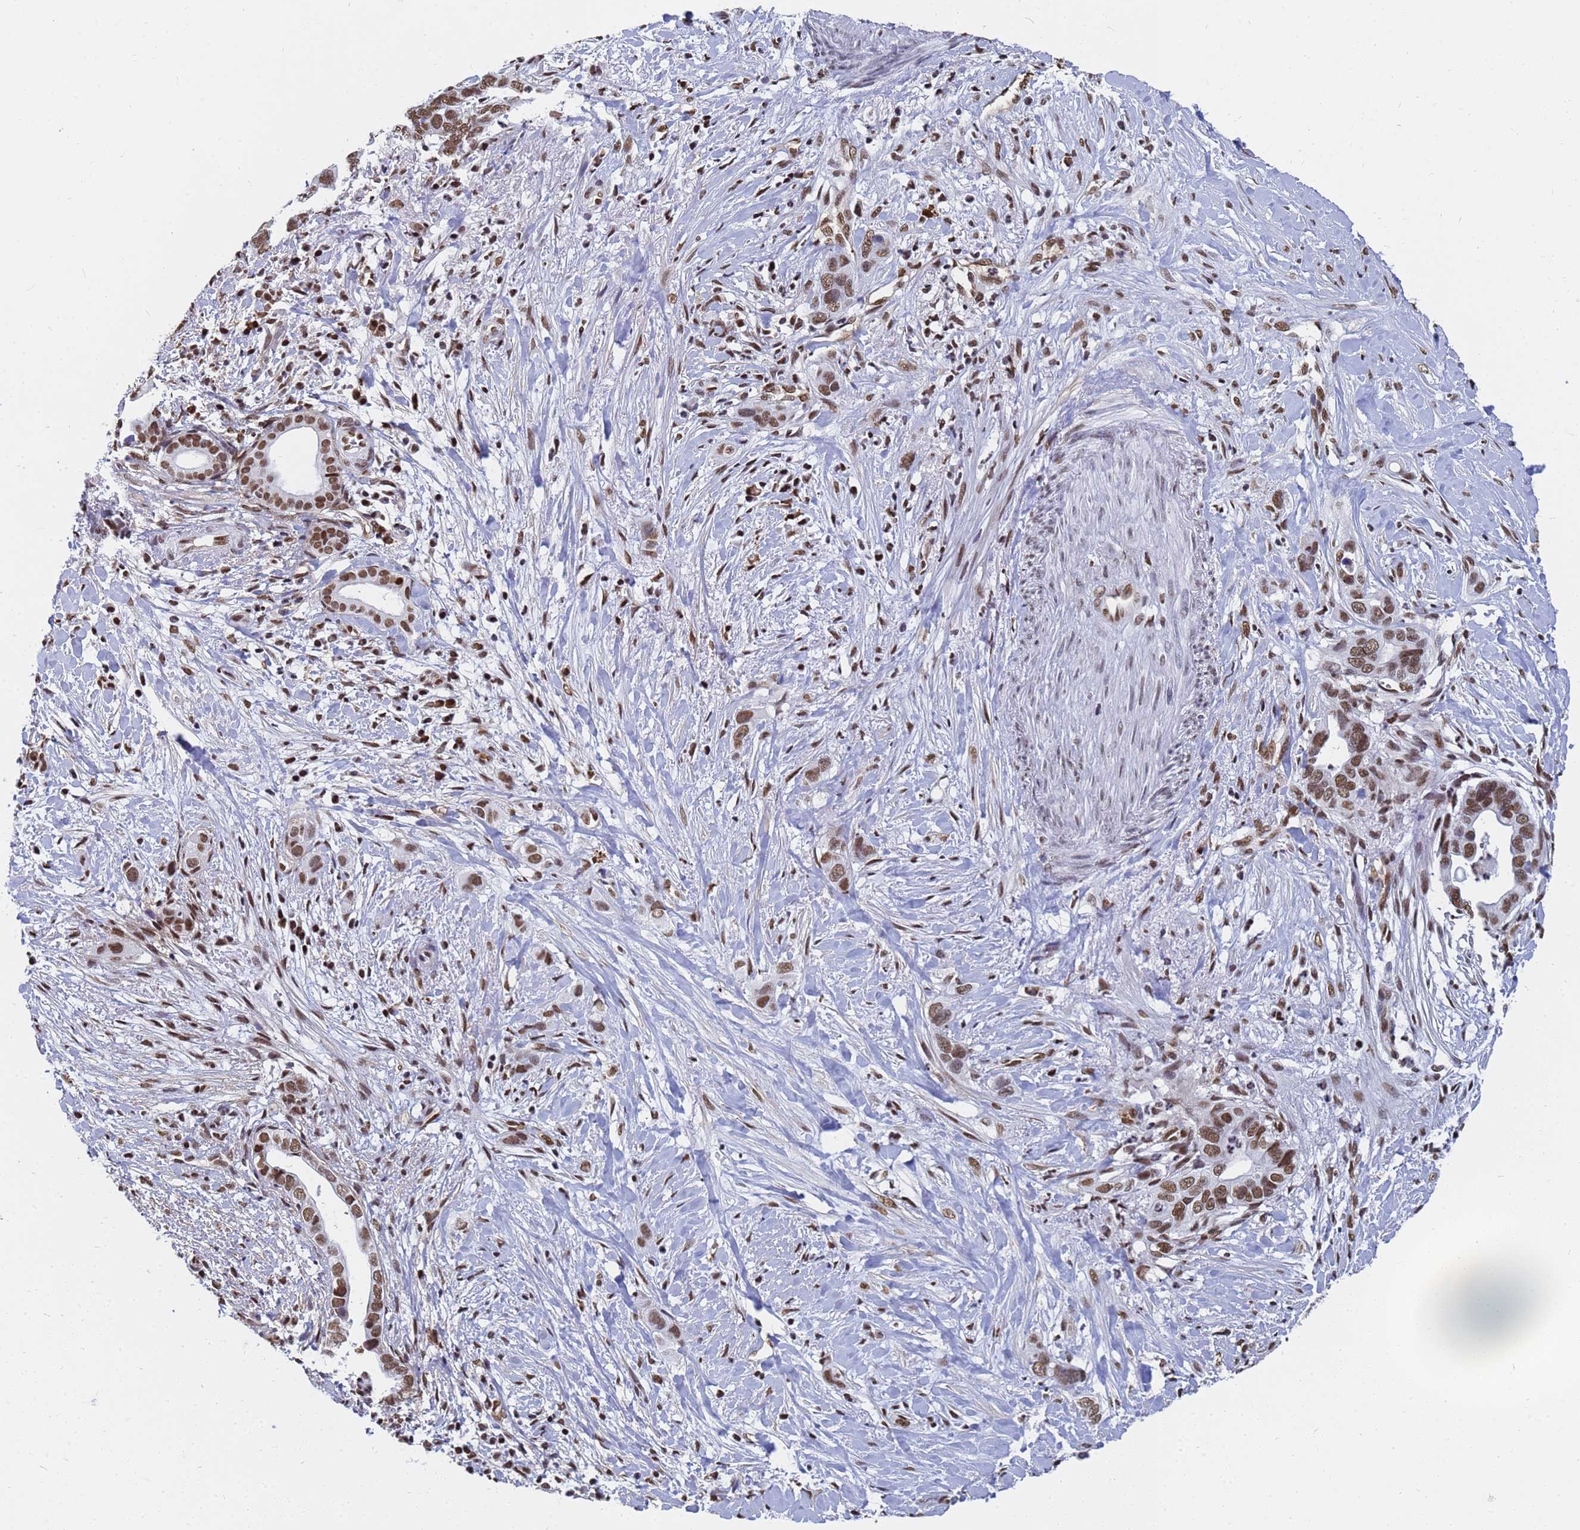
{"staining": {"intensity": "moderate", "quantity": ">75%", "location": "nuclear"}, "tissue": "liver cancer", "cell_type": "Tumor cells", "image_type": "cancer", "snomed": [{"axis": "morphology", "description": "Cholangiocarcinoma"}, {"axis": "topography", "description": "Liver"}], "caption": "Liver cancer (cholangiocarcinoma) tissue demonstrates moderate nuclear staining in about >75% of tumor cells (DAB (3,3'-diaminobenzidine) IHC with brightfield microscopy, high magnification).", "gene": "RAVER2", "patient": {"sex": "female", "age": 79}}